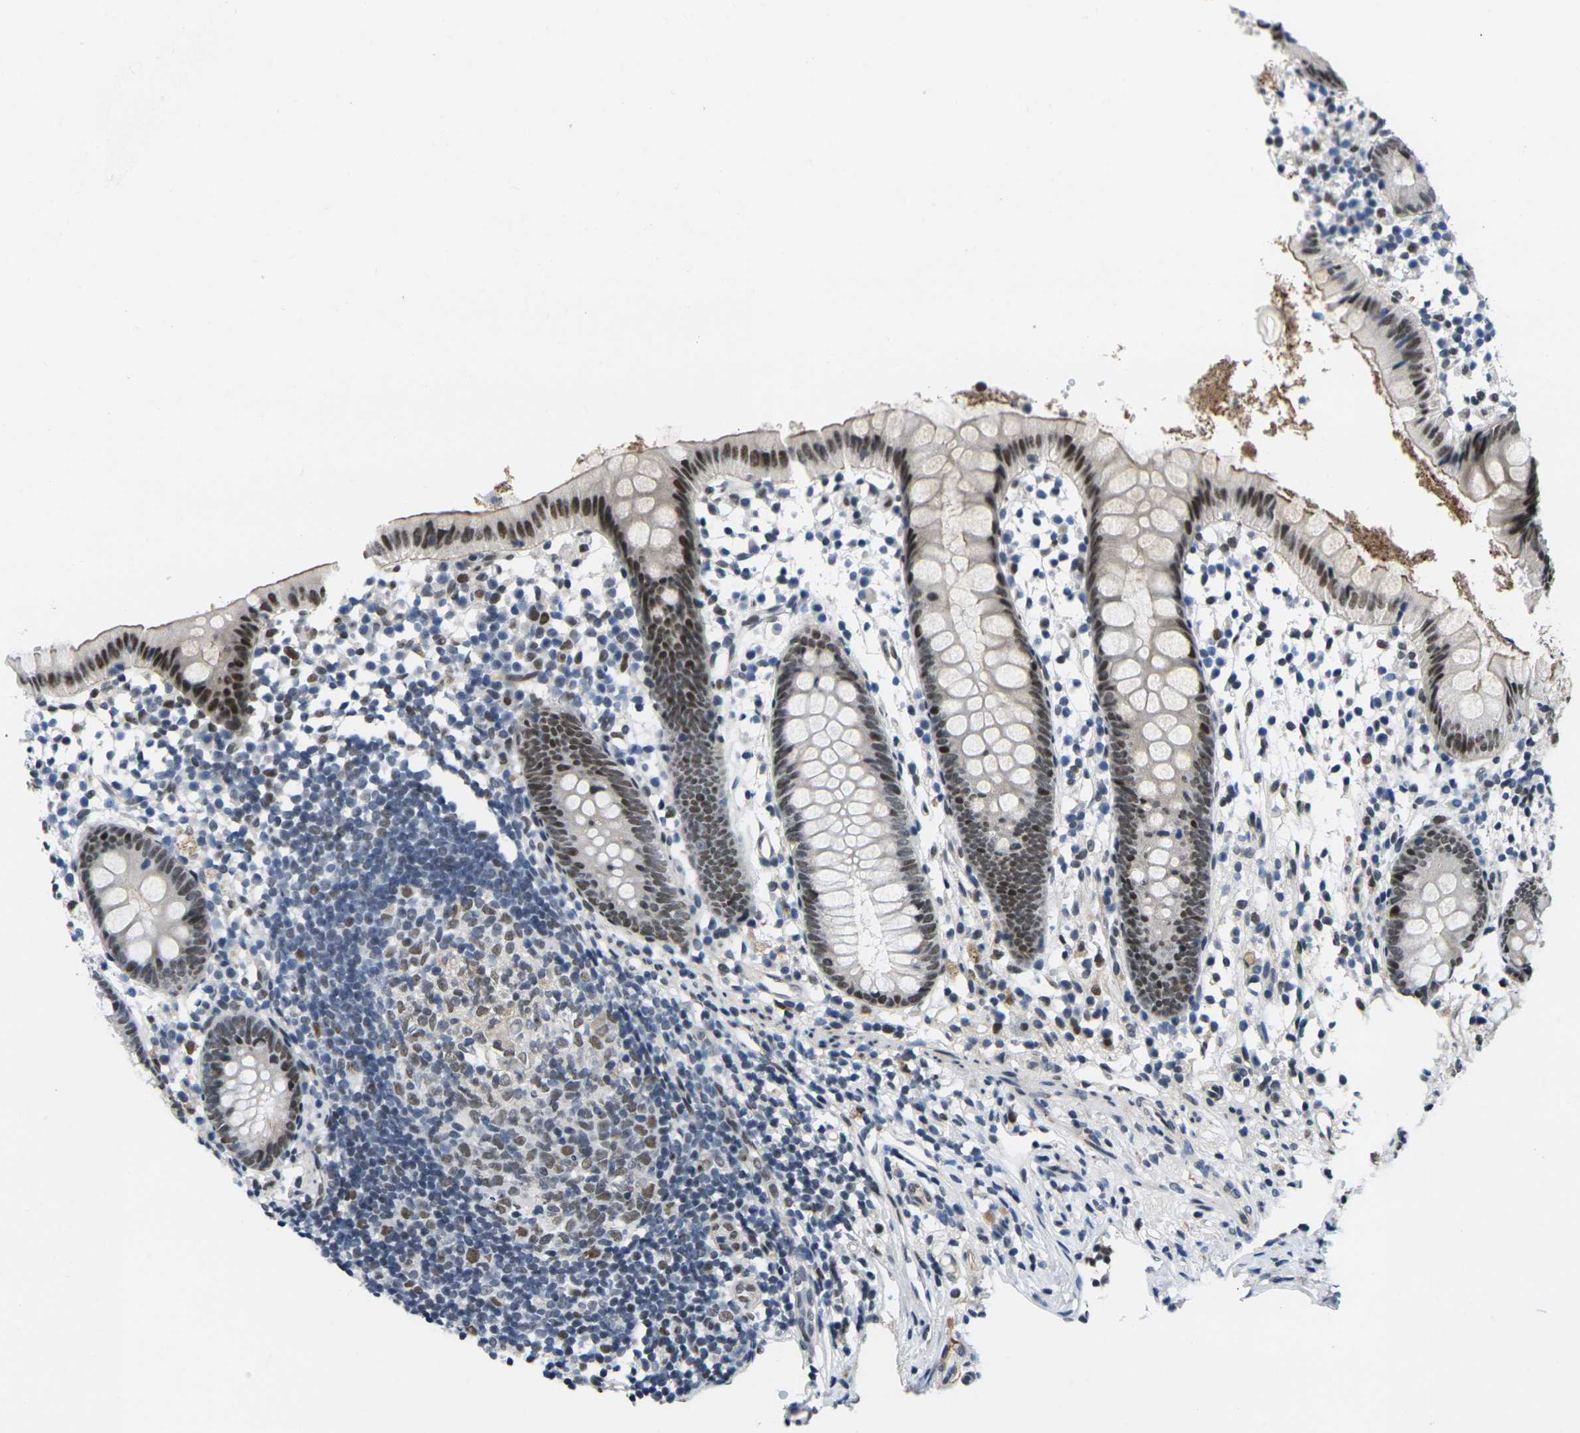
{"staining": {"intensity": "moderate", "quantity": ">75%", "location": "cytoplasmic/membranous,nuclear"}, "tissue": "appendix", "cell_type": "Glandular cells", "image_type": "normal", "snomed": [{"axis": "morphology", "description": "Normal tissue, NOS"}, {"axis": "topography", "description": "Appendix"}], "caption": "Appendix stained with a protein marker demonstrates moderate staining in glandular cells.", "gene": "RBM7", "patient": {"sex": "female", "age": 20}}